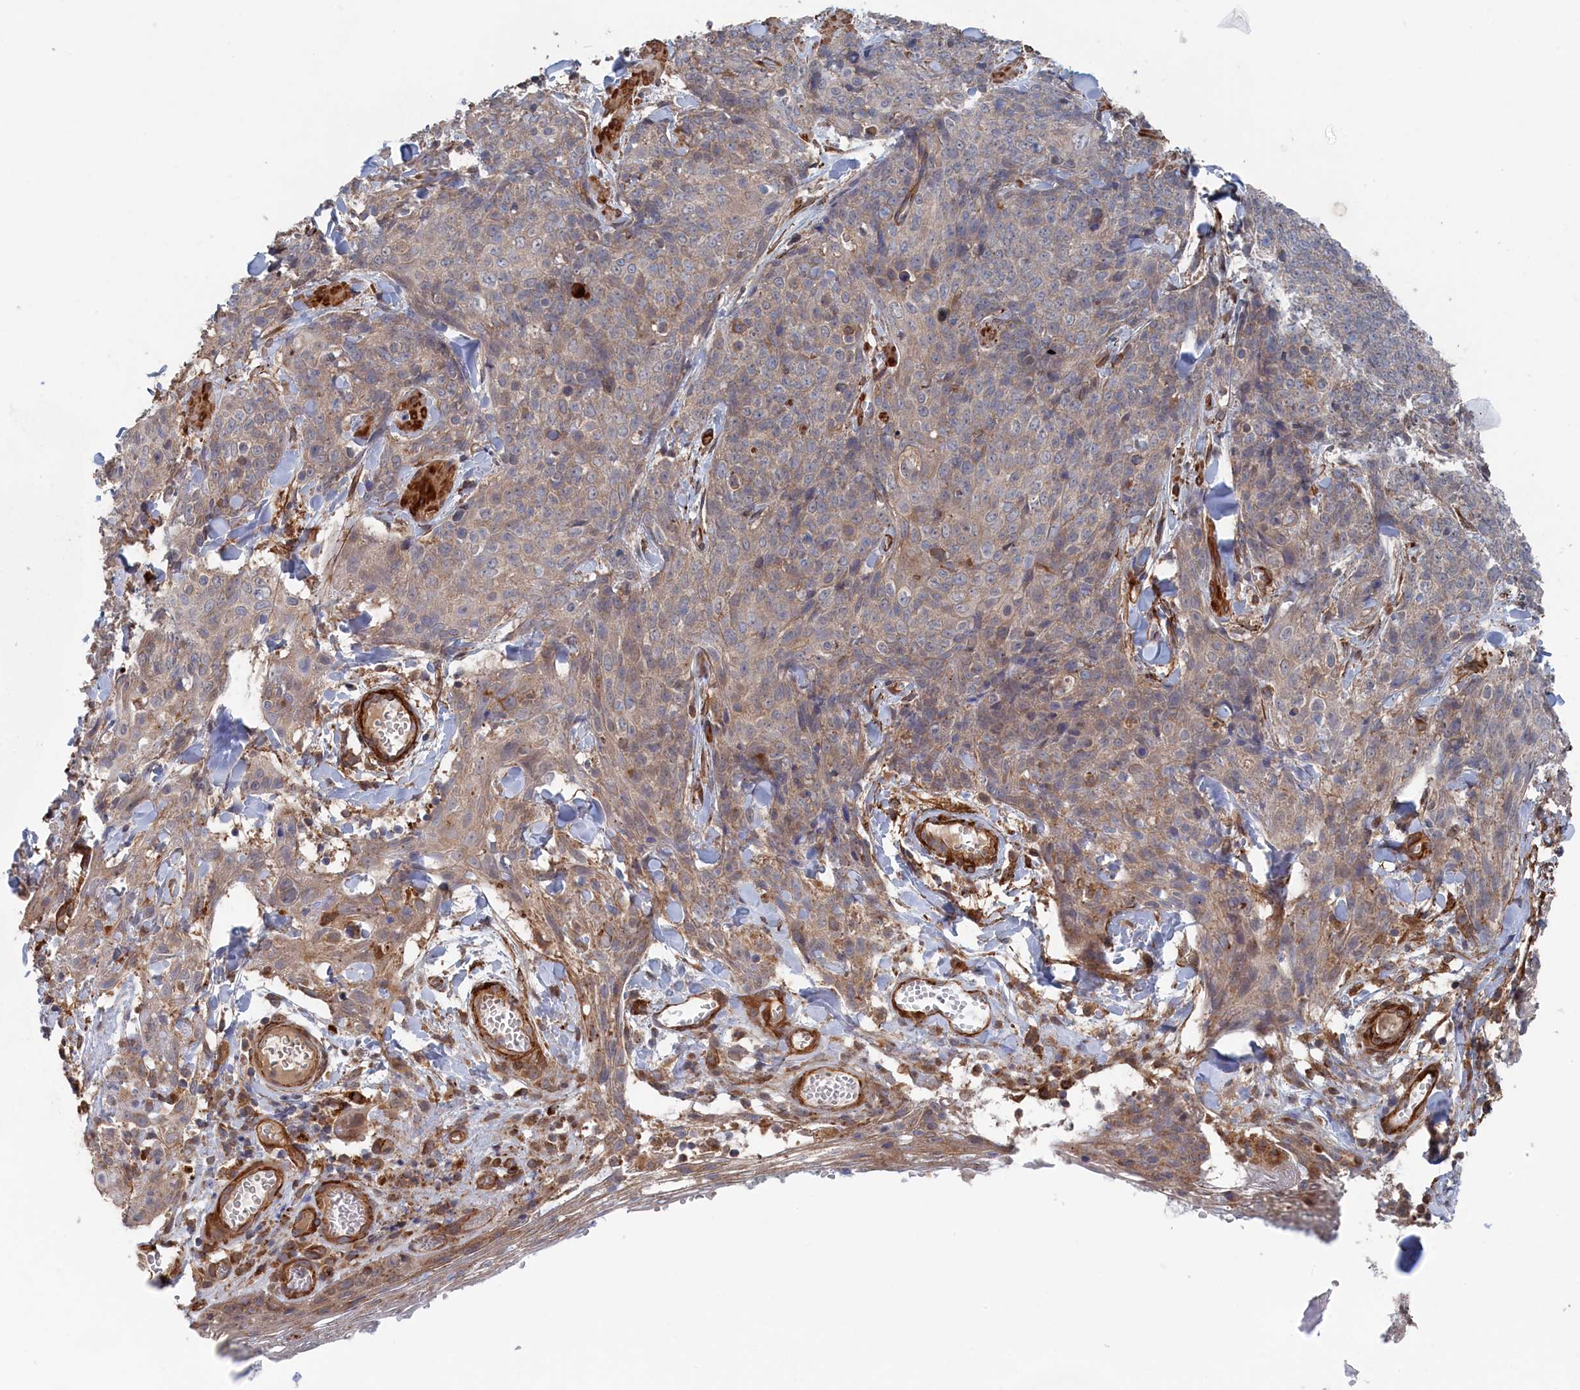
{"staining": {"intensity": "weak", "quantity": "25%-75%", "location": "cytoplasmic/membranous"}, "tissue": "skin cancer", "cell_type": "Tumor cells", "image_type": "cancer", "snomed": [{"axis": "morphology", "description": "Squamous cell carcinoma, NOS"}, {"axis": "topography", "description": "Skin"}, {"axis": "topography", "description": "Vulva"}], "caption": "Human squamous cell carcinoma (skin) stained with a brown dye shows weak cytoplasmic/membranous positive positivity in approximately 25%-75% of tumor cells.", "gene": "FILIP1L", "patient": {"sex": "female", "age": 85}}